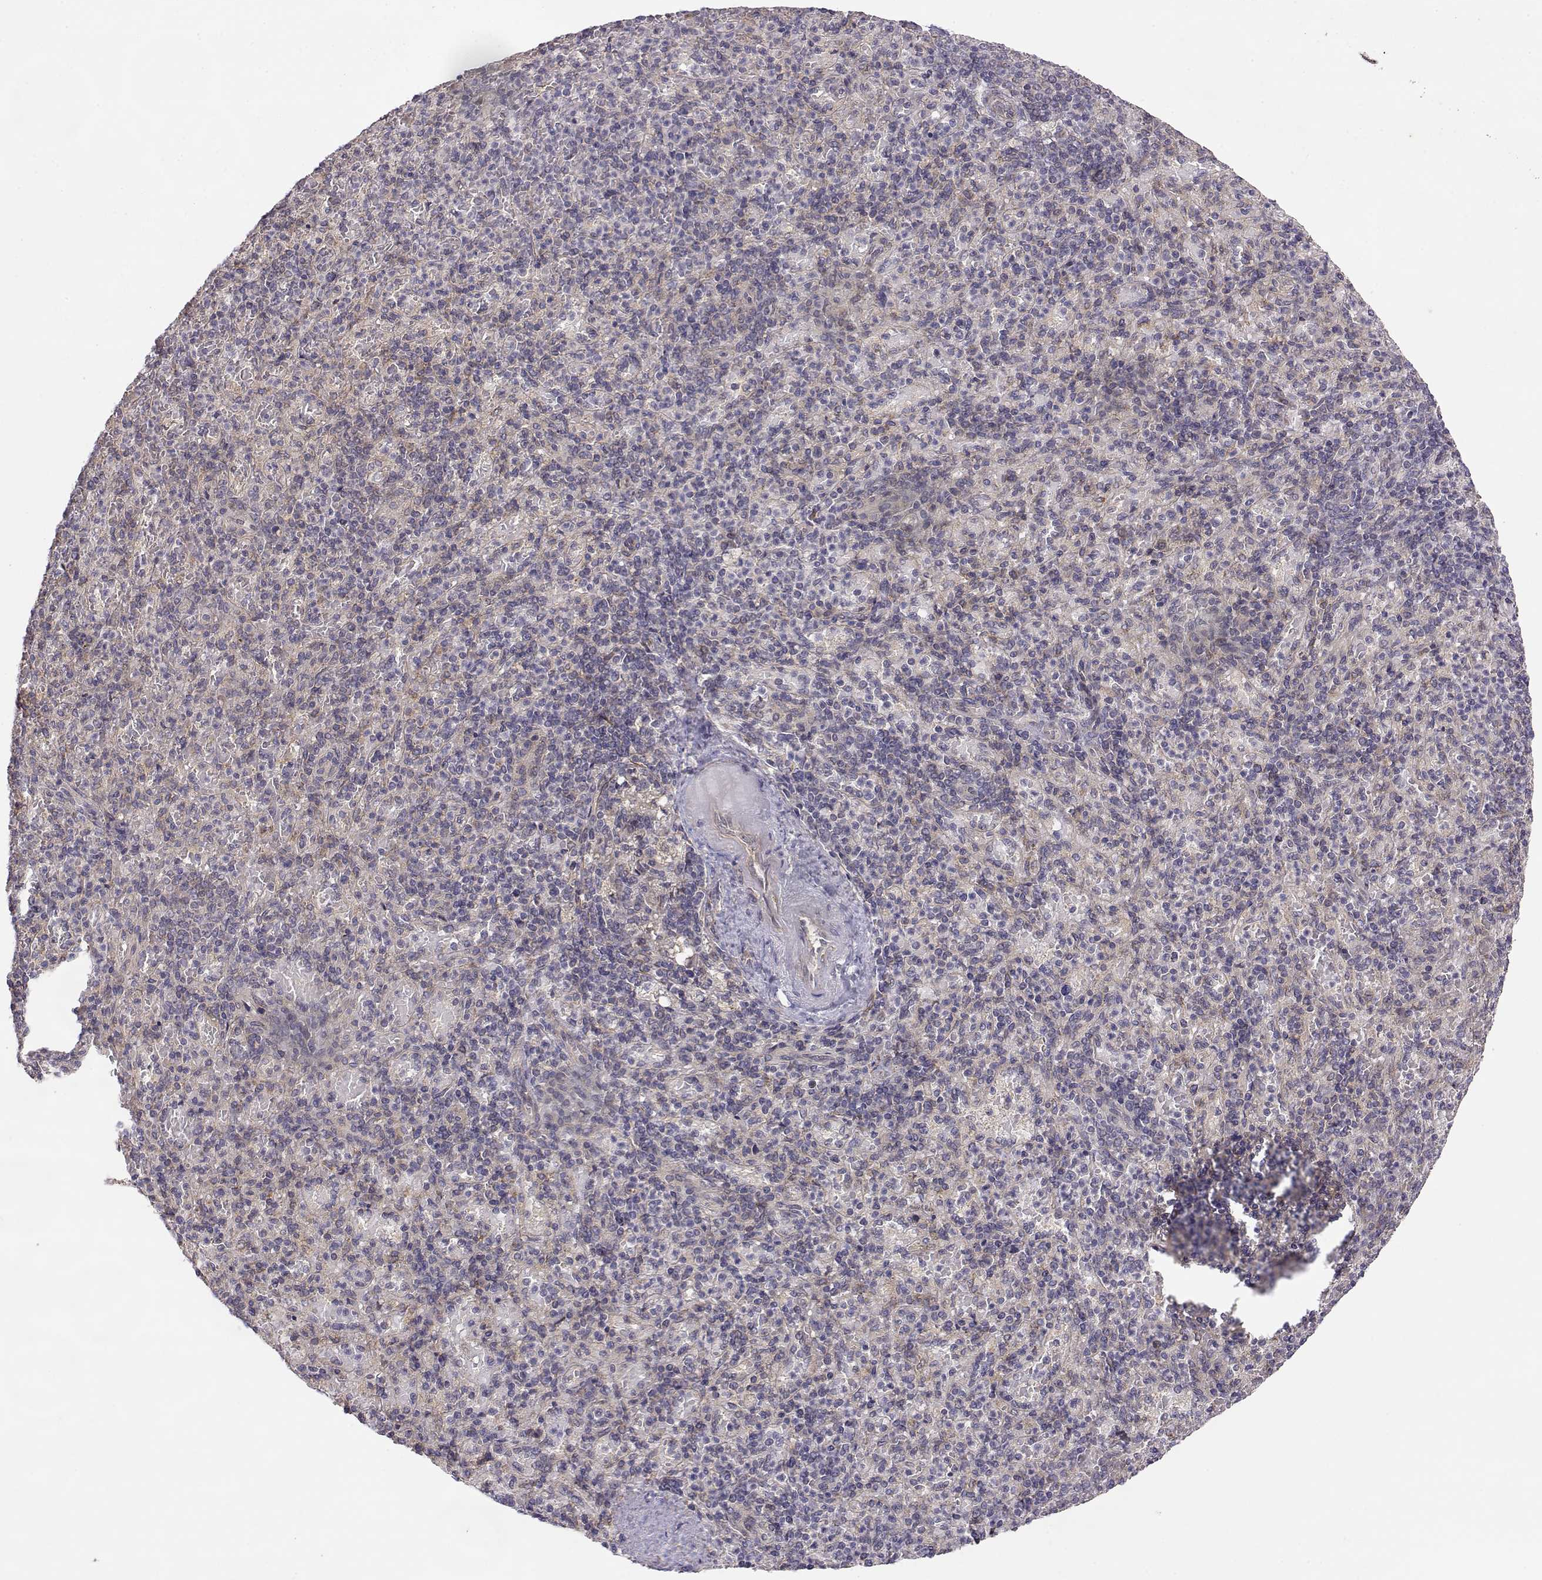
{"staining": {"intensity": "weak", "quantity": "25%-75%", "location": "cytoplasmic/membranous"}, "tissue": "spleen", "cell_type": "Cells in red pulp", "image_type": "normal", "snomed": [{"axis": "morphology", "description": "Normal tissue, NOS"}, {"axis": "topography", "description": "Spleen"}], "caption": "IHC (DAB (3,3'-diaminobenzidine)) staining of unremarkable spleen displays weak cytoplasmic/membranous protein staining in about 25%-75% of cells in red pulp. (Stains: DAB in brown, nuclei in blue, Microscopy: brightfield microscopy at high magnification).", "gene": "PAIP1", "patient": {"sex": "female", "age": 74}}